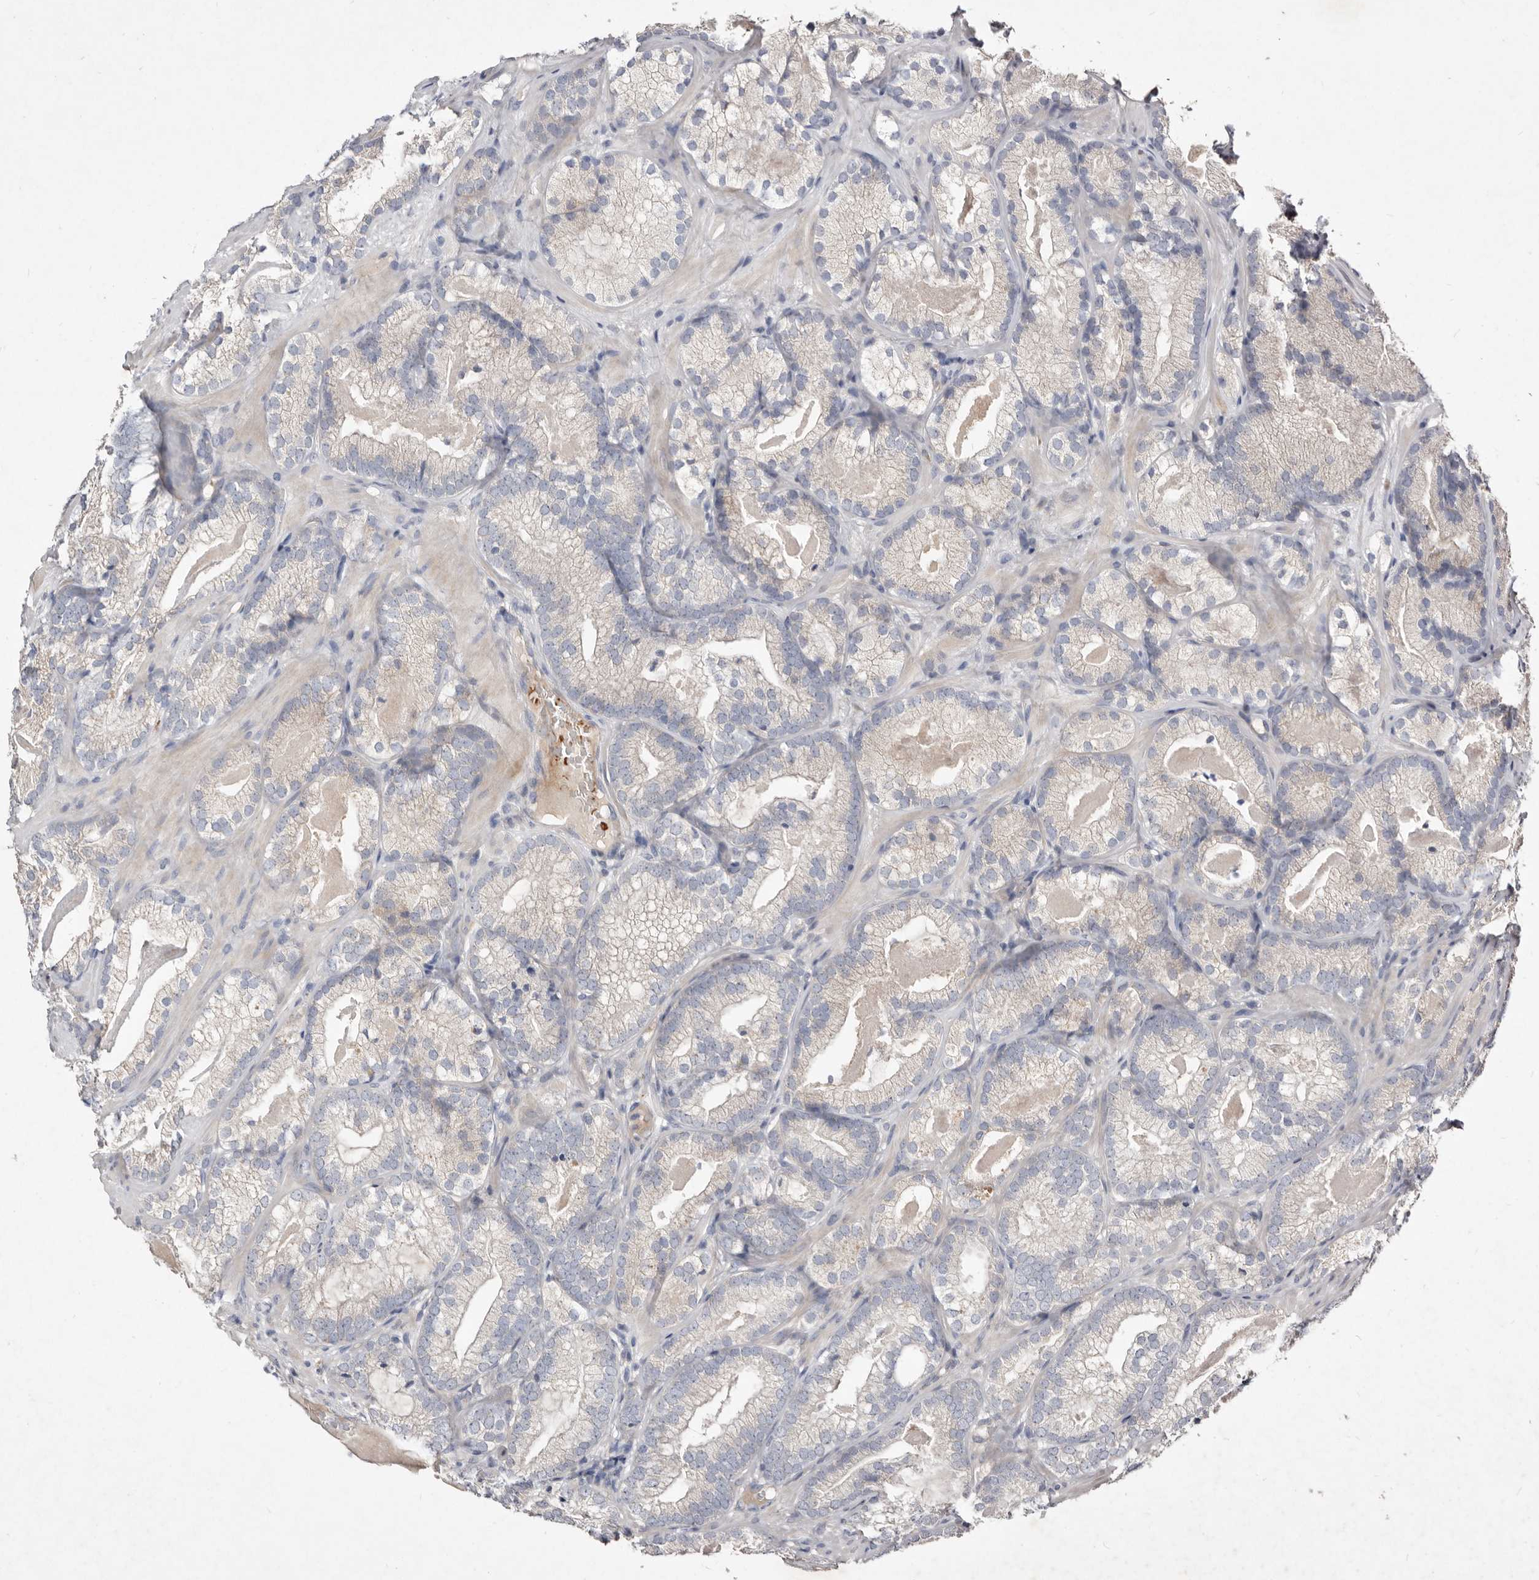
{"staining": {"intensity": "negative", "quantity": "none", "location": "none"}, "tissue": "prostate cancer", "cell_type": "Tumor cells", "image_type": "cancer", "snomed": [{"axis": "morphology", "description": "Adenocarcinoma, Low grade"}, {"axis": "topography", "description": "Prostate"}], "caption": "Prostate adenocarcinoma (low-grade) was stained to show a protein in brown. There is no significant positivity in tumor cells. The staining was performed using DAB (3,3'-diaminobenzidine) to visualize the protein expression in brown, while the nuclei were stained in blue with hematoxylin (Magnification: 20x).", "gene": "SLC25A20", "patient": {"sex": "male", "age": 72}}